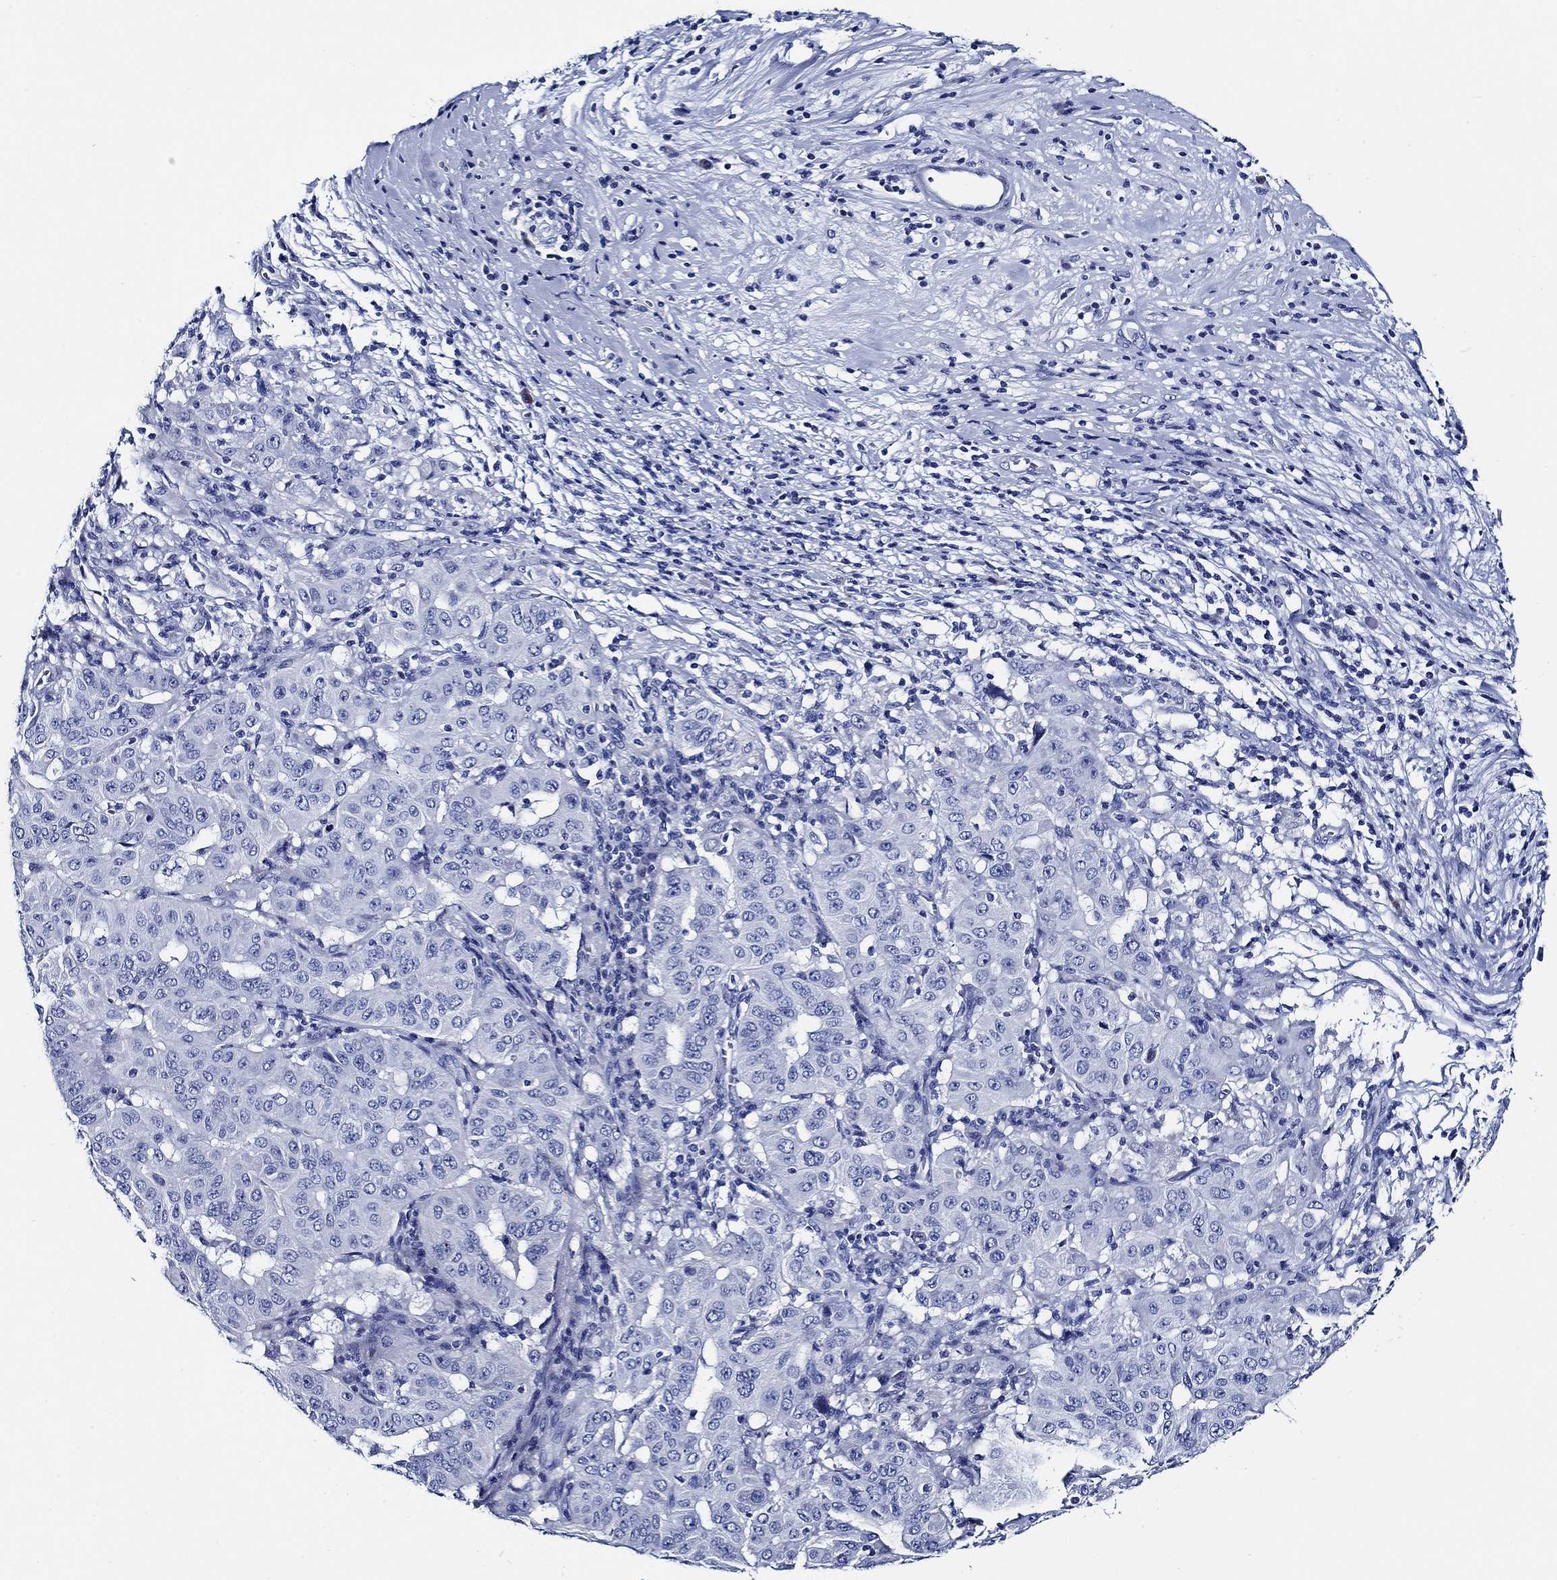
{"staining": {"intensity": "negative", "quantity": "none", "location": "none"}, "tissue": "pancreatic cancer", "cell_type": "Tumor cells", "image_type": "cancer", "snomed": [{"axis": "morphology", "description": "Adenocarcinoma, NOS"}, {"axis": "topography", "description": "Pancreas"}], "caption": "The immunohistochemistry (IHC) micrograph has no significant positivity in tumor cells of pancreatic cancer (adenocarcinoma) tissue.", "gene": "WDR62", "patient": {"sex": "male", "age": 63}}